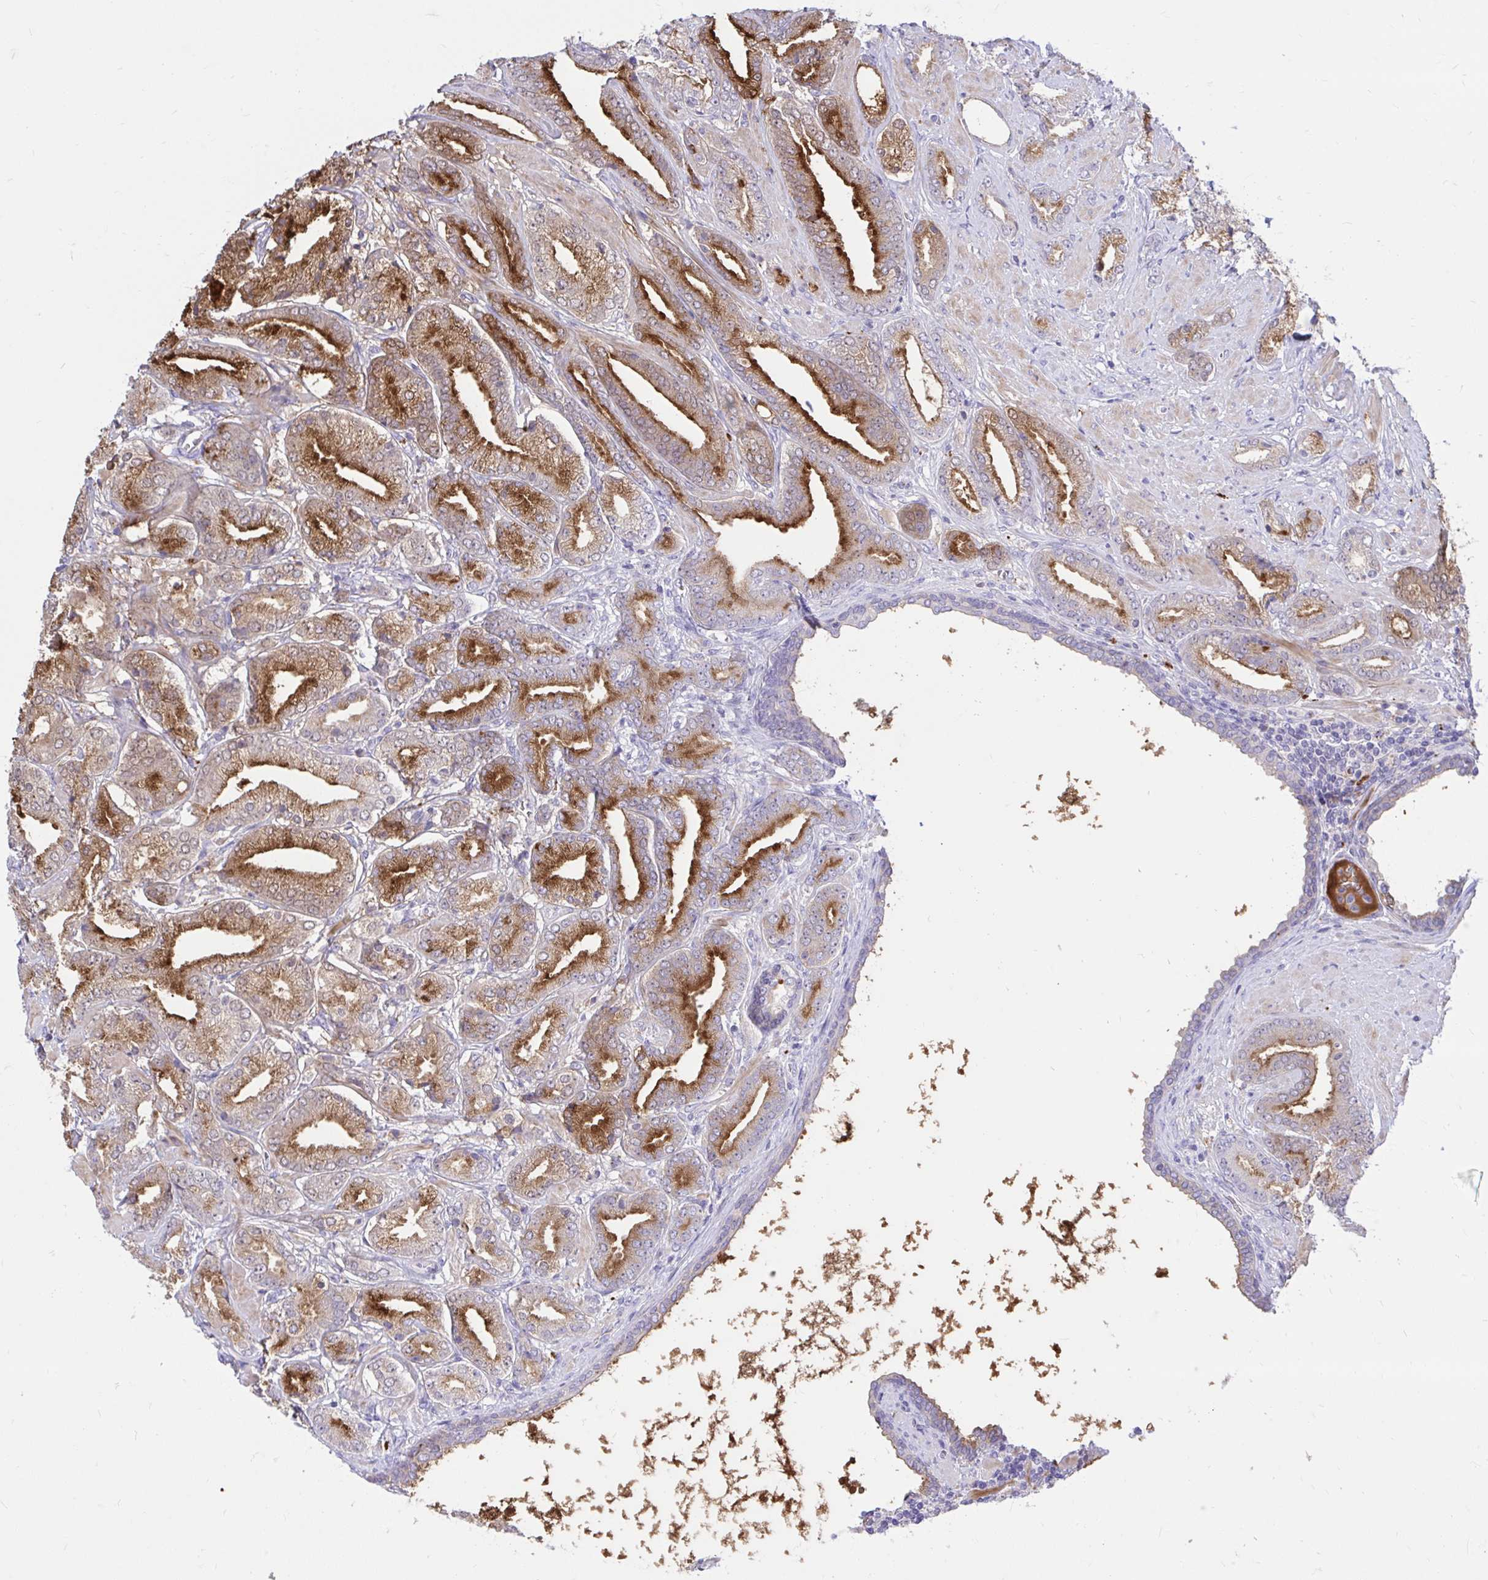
{"staining": {"intensity": "strong", "quantity": ">75%", "location": "cytoplasmic/membranous"}, "tissue": "prostate cancer", "cell_type": "Tumor cells", "image_type": "cancer", "snomed": [{"axis": "morphology", "description": "Adenocarcinoma, High grade"}, {"axis": "topography", "description": "Prostate"}], "caption": "Immunohistochemical staining of human prostate high-grade adenocarcinoma reveals high levels of strong cytoplasmic/membranous protein positivity in approximately >75% of tumor cells. The staining was performed using DAB (3,3'-diaminobenzidine), with brown indicating positive protein expression. Nuclei are stained blue with hematoxylin.", "gene": "TP53I11", "patient": {"sex": "male", "age": 56}}